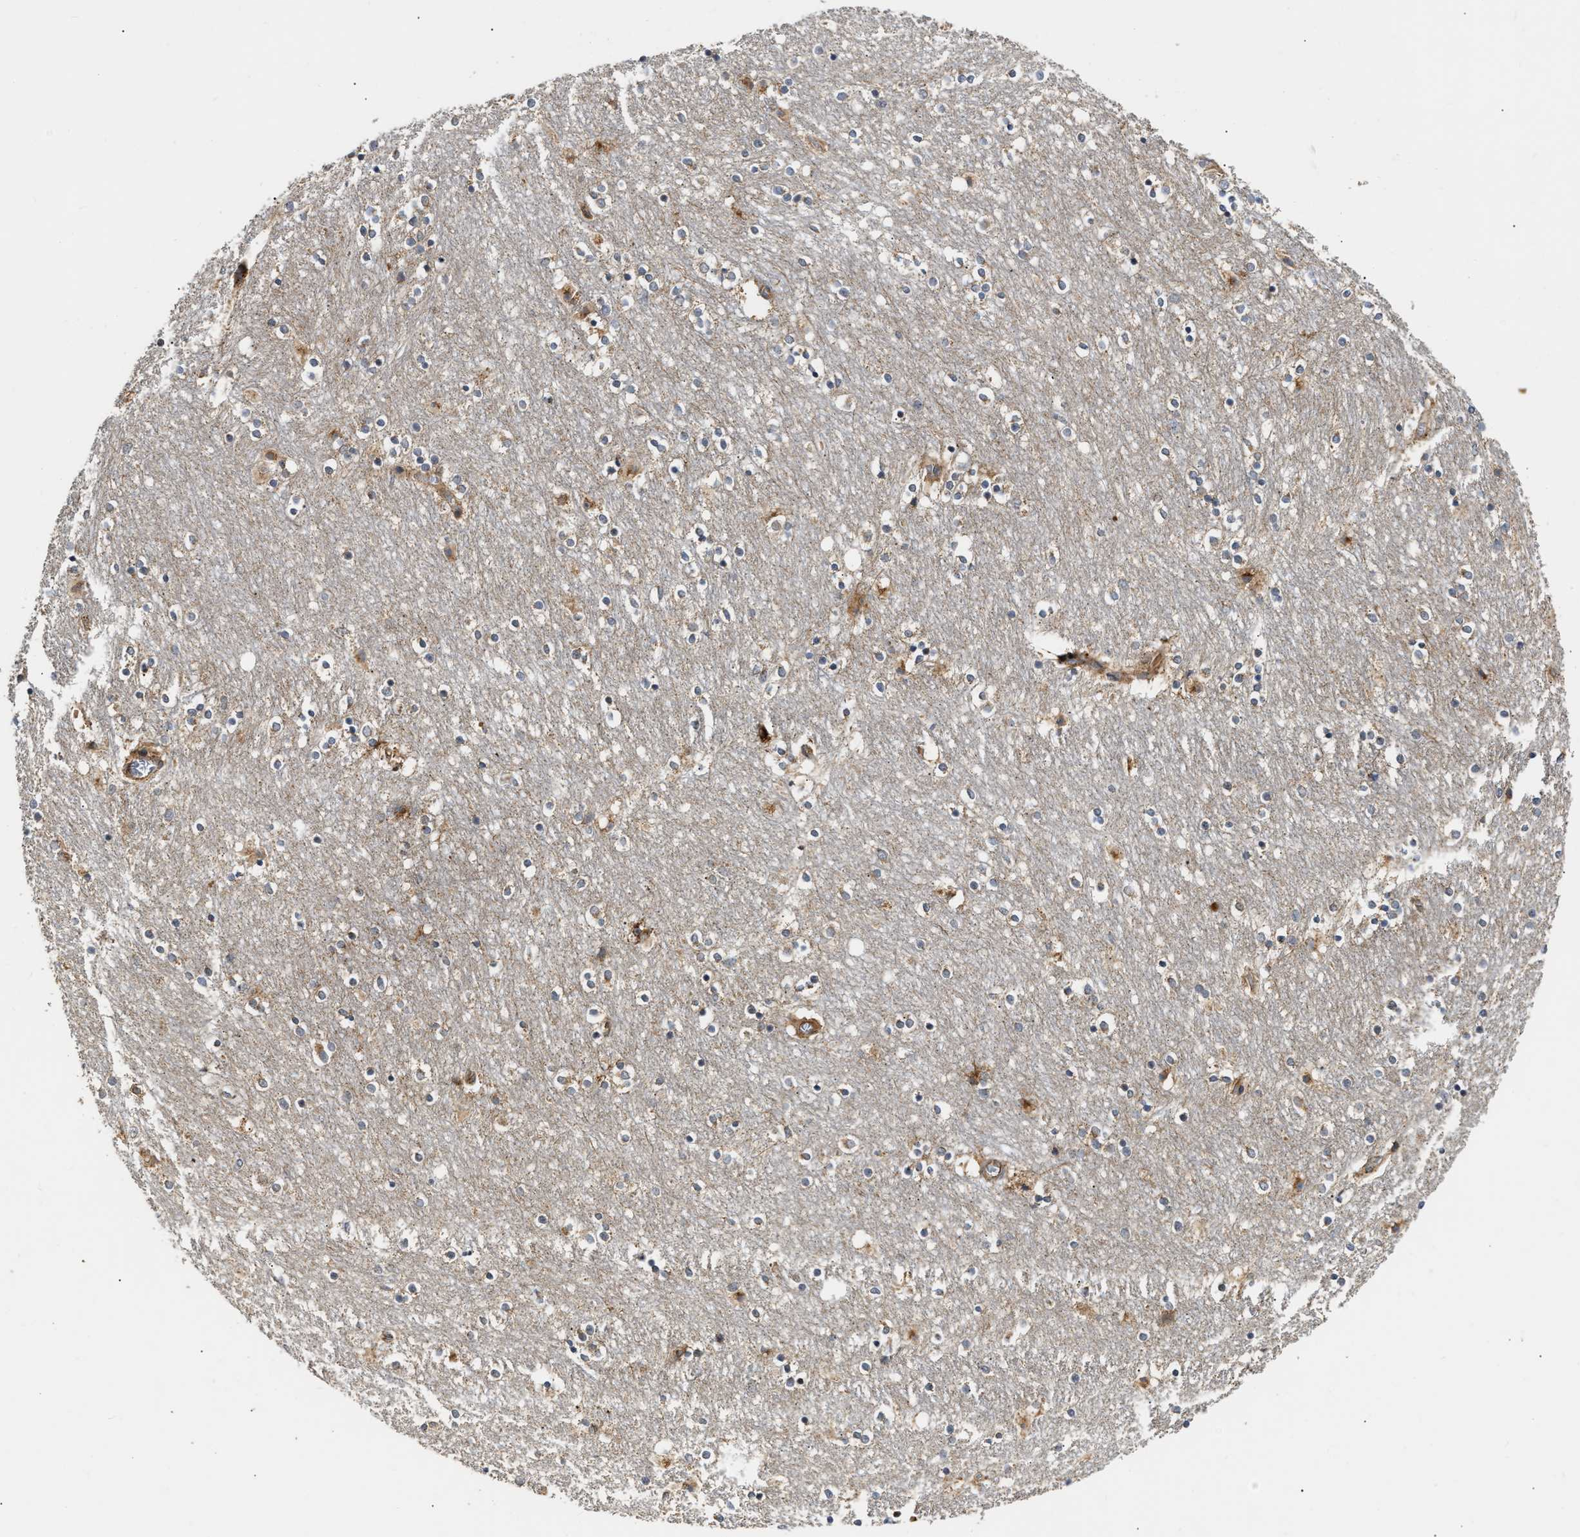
{"staining": {"intensity": "moderate", "quantity": "<25%", "location": "cytoplasmic/membranous"}, "tissue": "caudate", "cell_type": "Glial cells", "image_type": "normal", "snomed": [{"axis": "morphology", "description": "Normal tissue, NOS"}, {"axis": "topography", "description": "Lateral ventricle wall"}], "caption": "Immunohistochemistry (IHC) histopathology image of unremarkable caudate: human caudate stained using immunohistochemistry (IHC) reveals low levels of moderate protein expression localized specifically in the cytoplasmic/membranous of glial cells, appearing as a cytoplasmic/membranous brown color.", "gene": "EXTL2", "patient": {"sex": "female", "age": 54}}